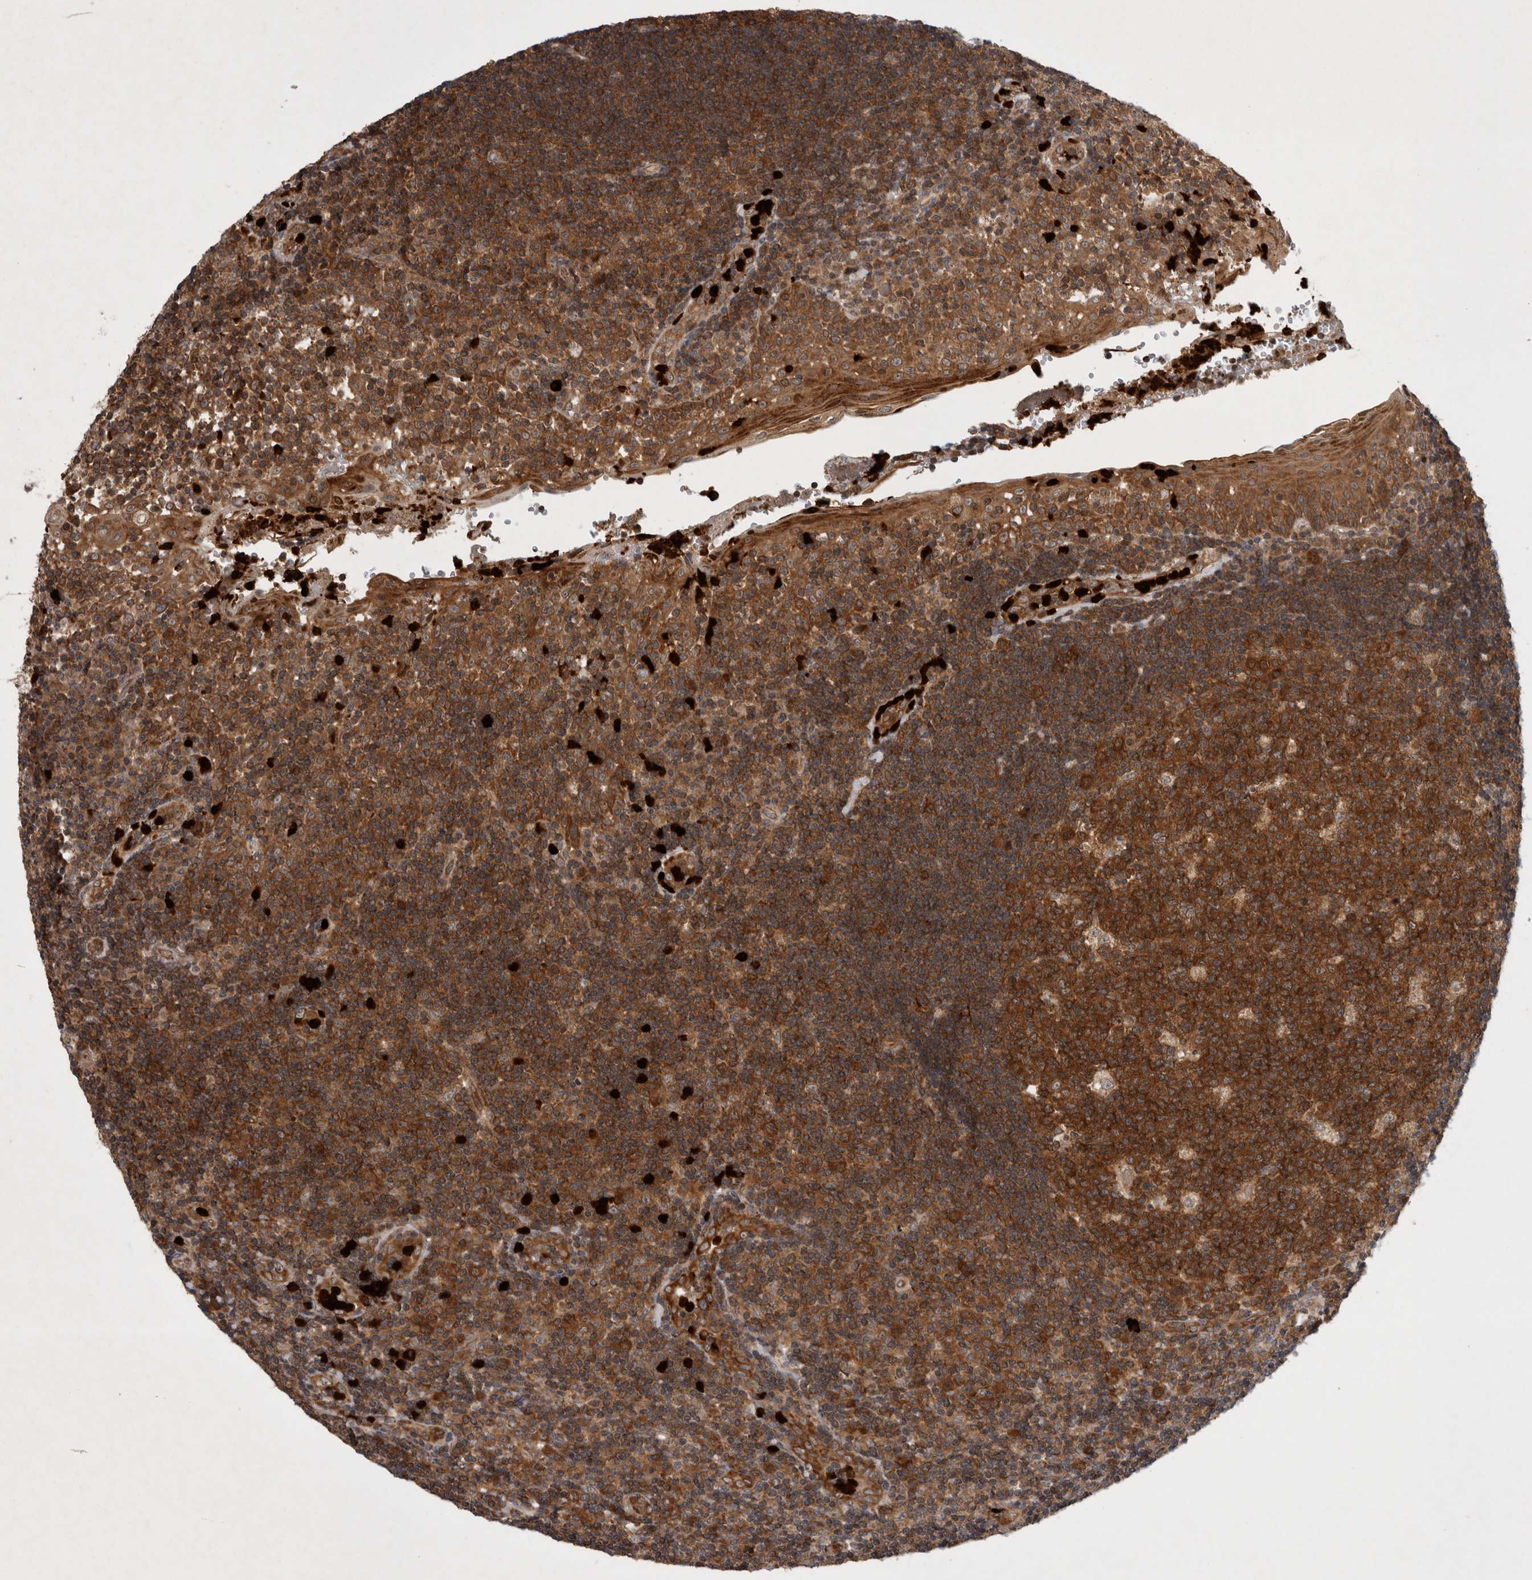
{"staining": {"intensity": "strong", "quantity": ">75%", "location": "cytoplasmic/membranous"}, "tissue": "tonsil", "cell_type": "Germinal center cells", "image_type": "normal", "snomed": [{"axis": "morphology", "description": "Normal tissue, NOS"}, {"axis": "topography", "description": "Tonsil"}], "caption": "Immunohistochemical staining of unremarkable tonsil shows high levels of strong cytoplasmic/membranous positivity in about >75% of germinal center cells.", "gene": "PDCD2", "patient": {"sex": "female", "age": 40}}